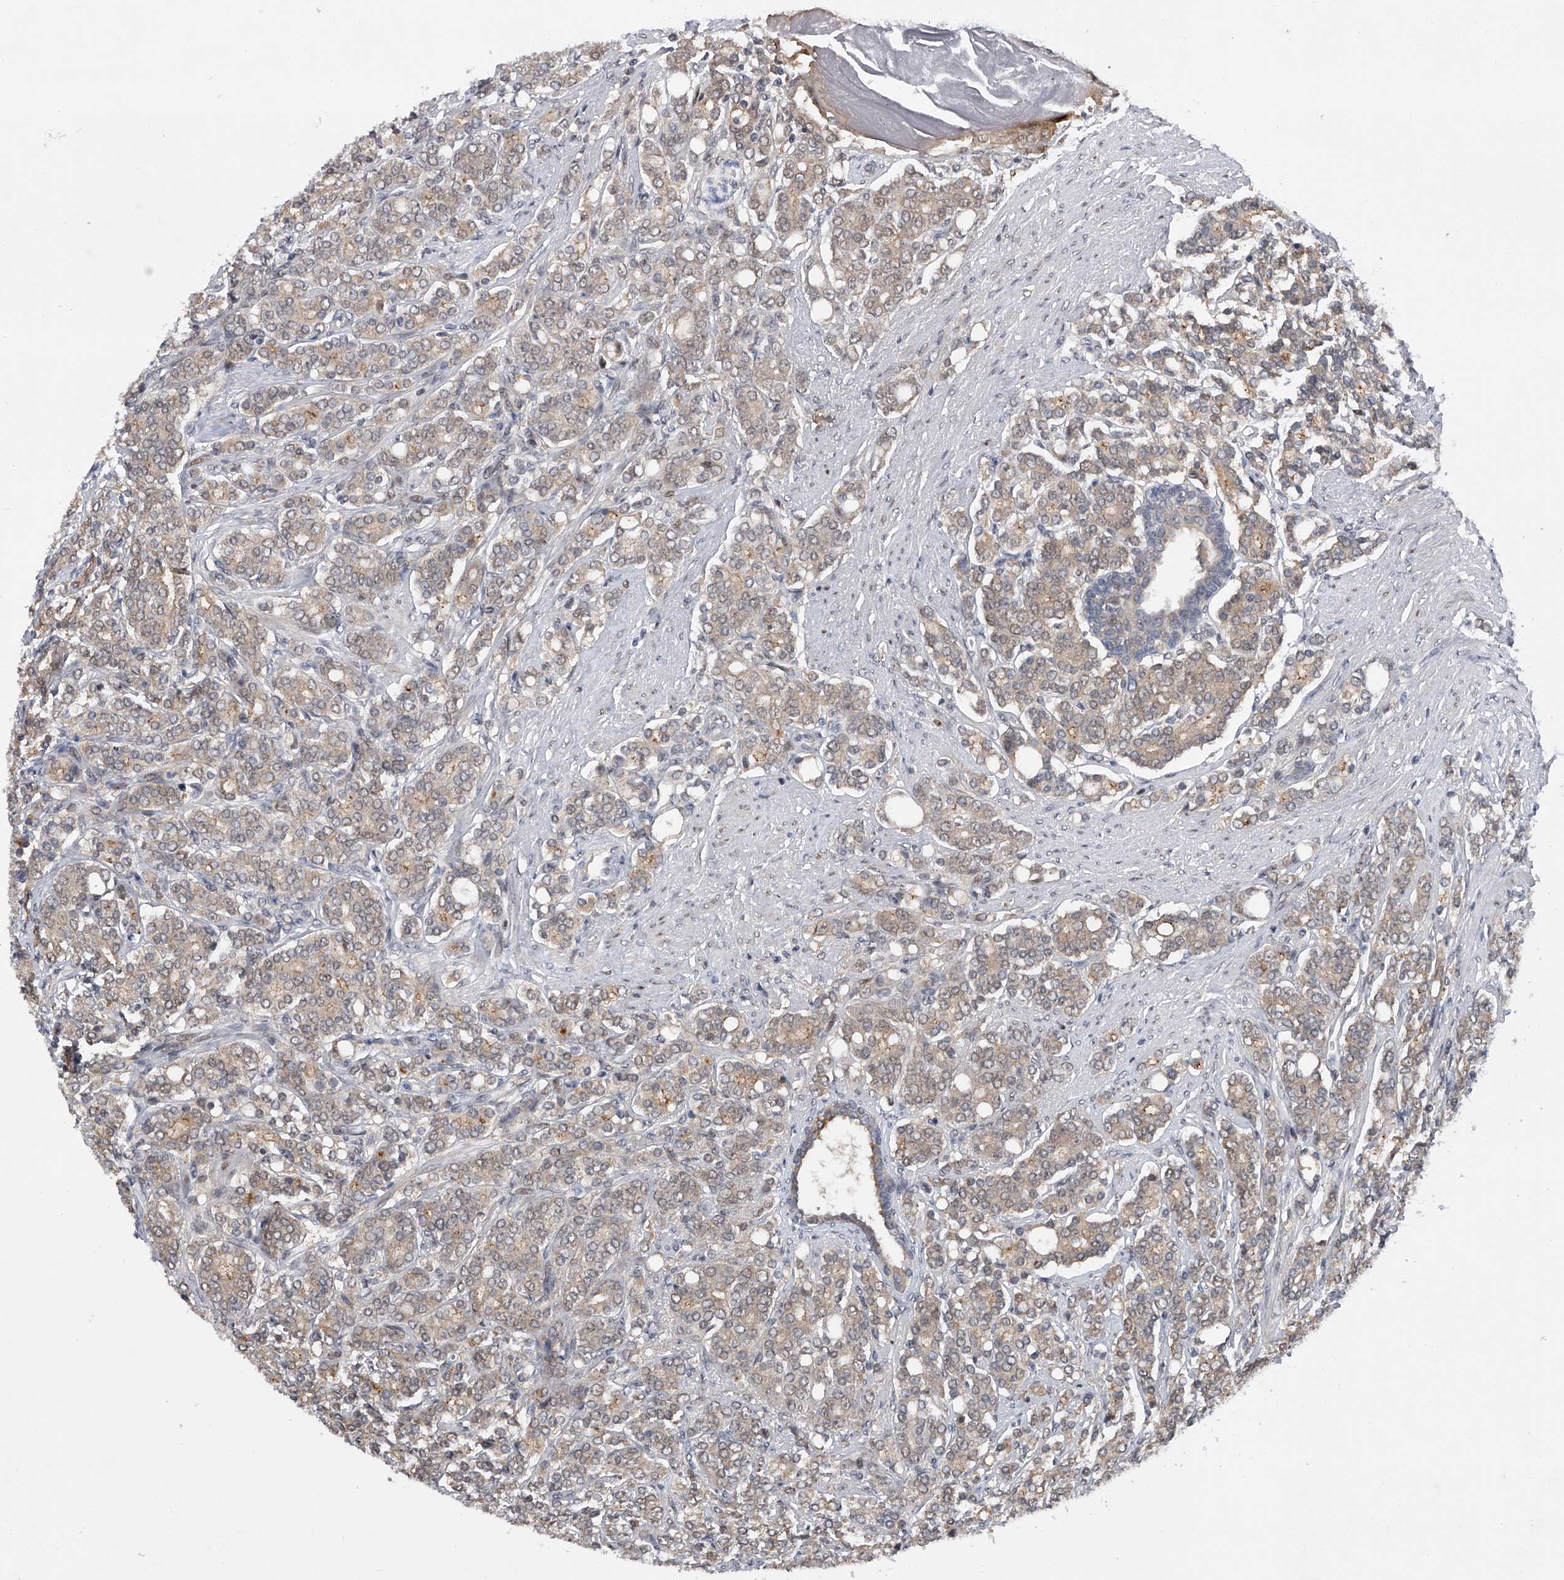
{"staining": {"intensity": "weak", "quantity": "<25%", "location": "cytoplasmic/membranous"}, "tissue": "prostate cancer", "cell_type": "Tumor cells", "image_type": "cancer", "snomed": [{"axis": "morphology", "description": "Adenocarcinoma, High grade"}, {"axis": "topography", "description": "Prostate"}], "caption": "An IHC micrograph of prostate adenocarcinoma (high-grade) is shown. There is no staining in tumor cells of prostate adenocarcinoma (high-grade).", "gene": "RWDD2A", "patient": {"sex": "male", "age": 62}}